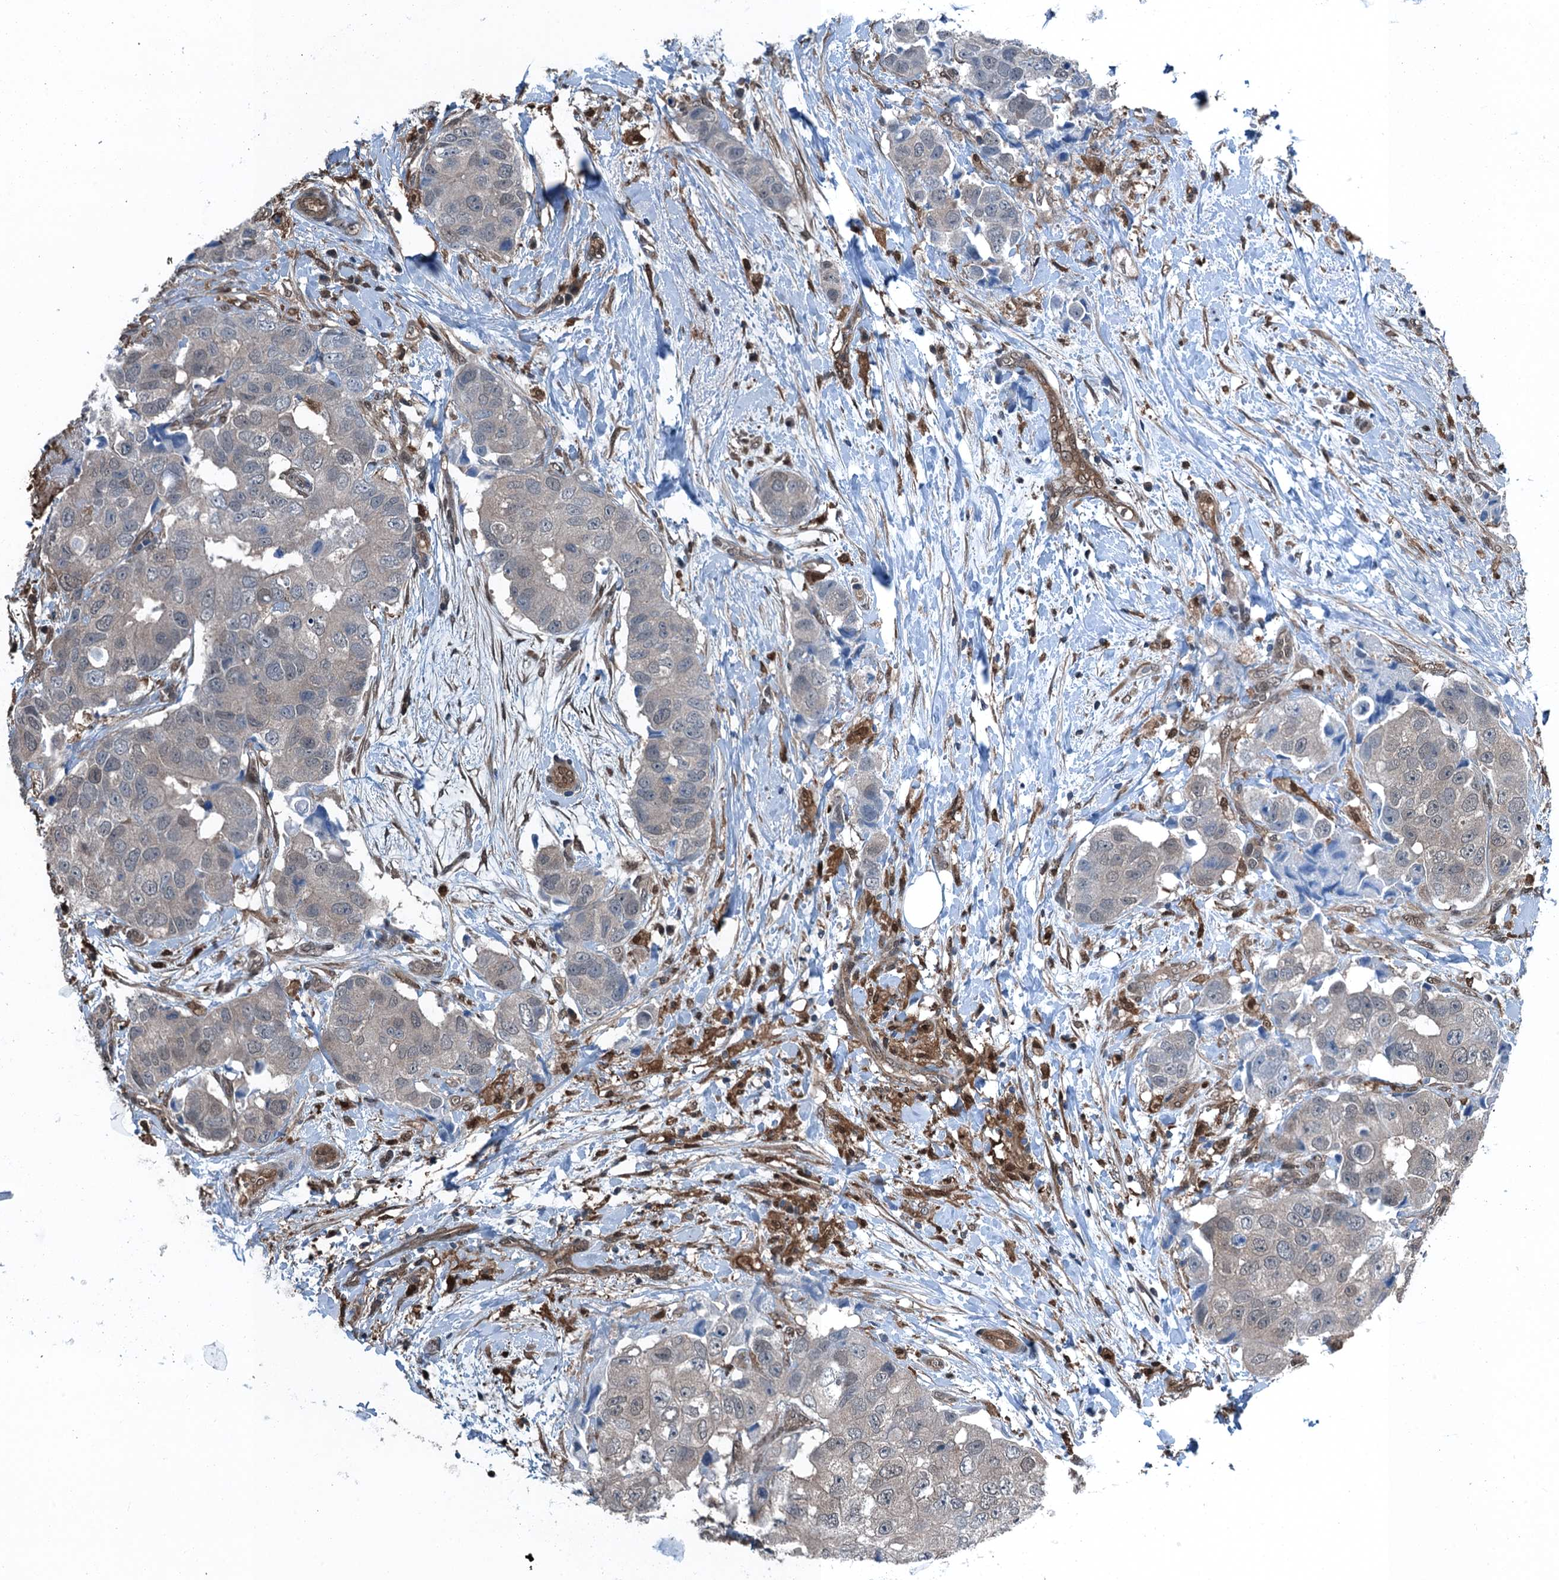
{"staining": {"intensity": "negative", "quantity": "none", "location": "none"}, "tissue": "breast cancer", "cell_type": "Tumor cells", "image_type": "cancer", "snomed": [{"axis": "morphology", "description": "Normal tissue, NOS"}, {"axis": "morphology", "description": "Duct carcinoma"}, {"axis": "topography", "description": "Breast"}], "caption": "DAB immunohistochemical staining of breast cancer (intraductal carcinoma) demonstrates no significant positivity in tumor cells.", "gene": "RNH1", "patient": {"sex": "female", "age": 62}}